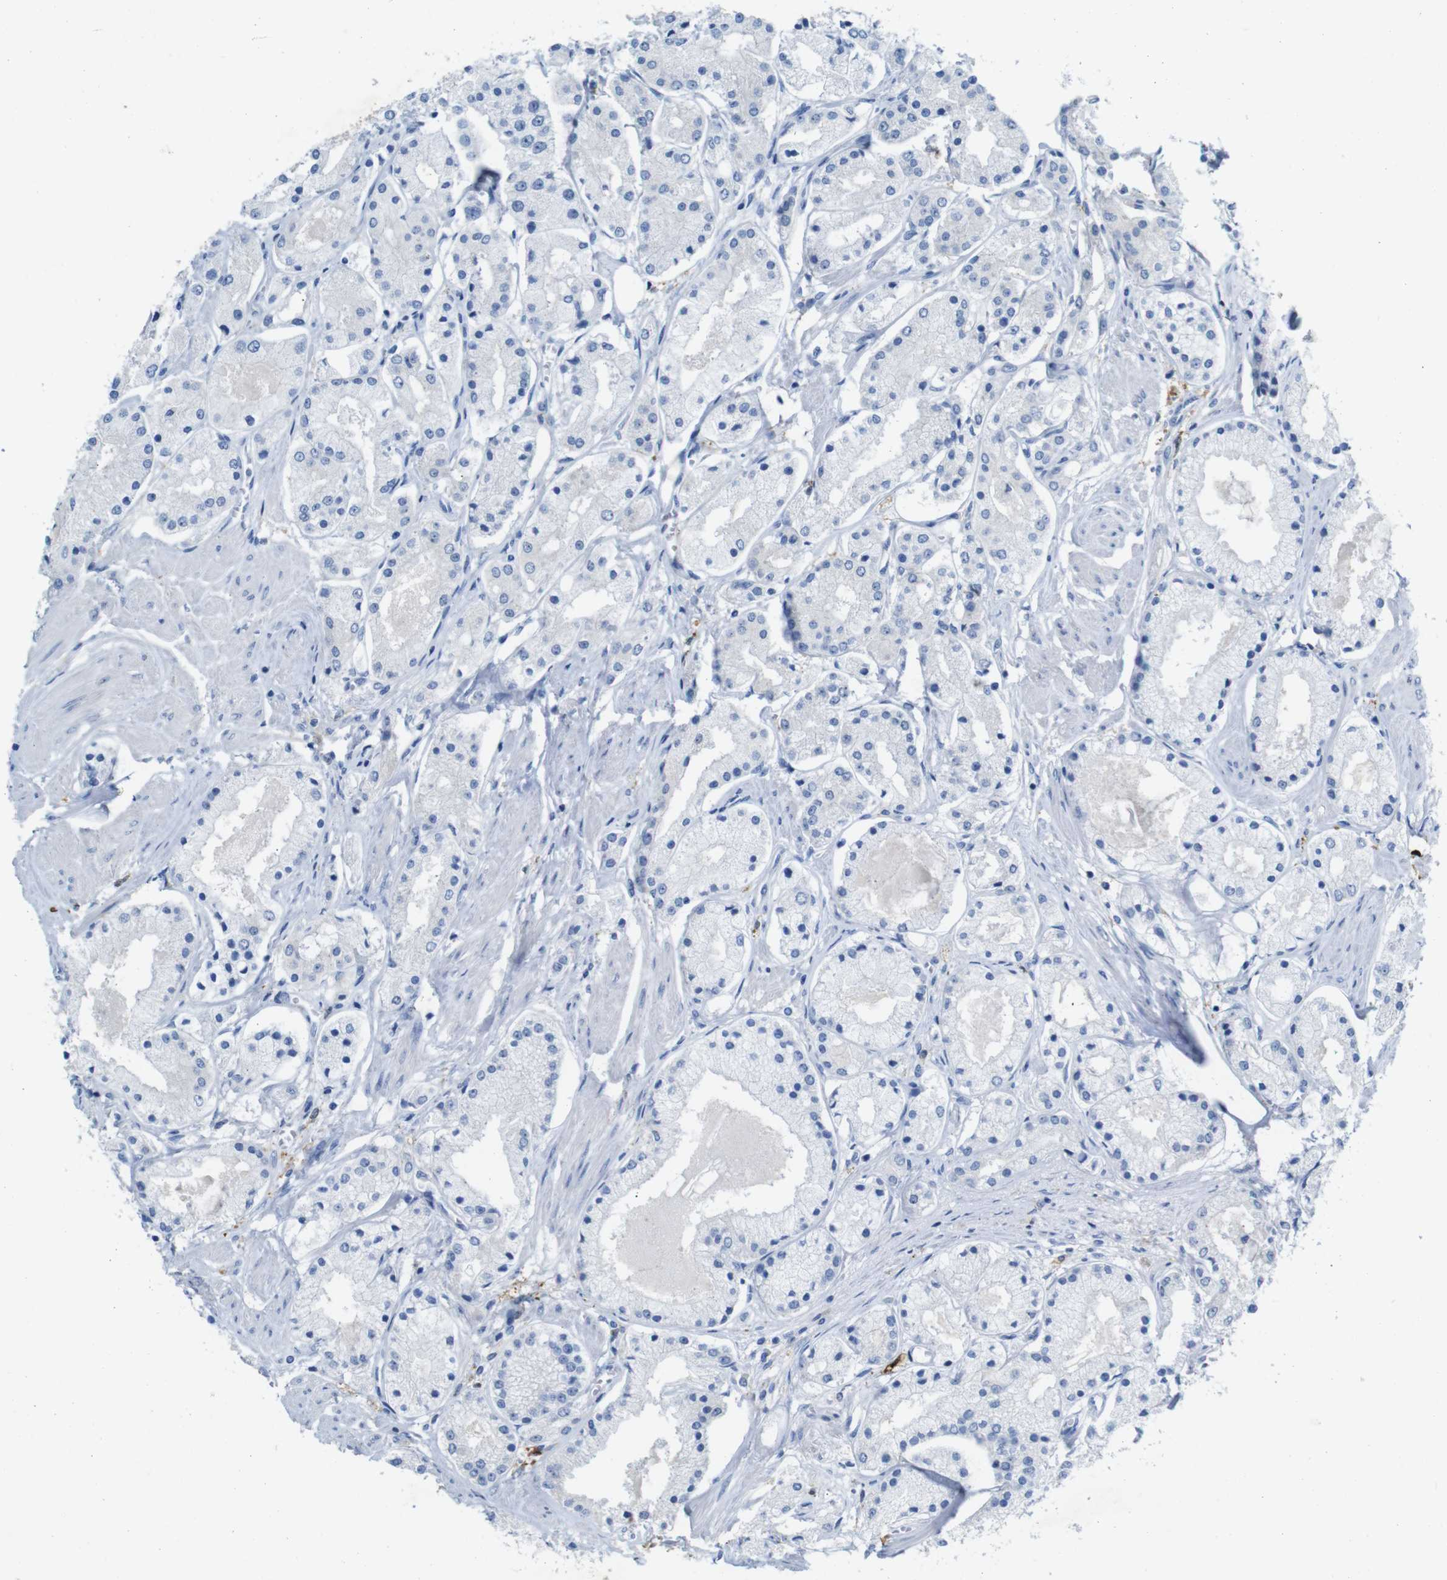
{"staining": {"intensity": "negative", "quantity": "none", "location": "none"}, "tissue": "prostate cancer", "cell_type": "Tumor cells", "image_type": "cancer", "snomed": [{"axis": "morphology", "description": "Adenocarcinoma, High grade"}, {"axis": "topography", "description": "Prostate"}], "caption": "Human adenocarcinoma (high-grade) (prostate) stained for a protein using immunohistochemistry displays no positivity in tumor cells.", "gene": "C1orf210", "patient": {"sex": "male", "age": 66}}